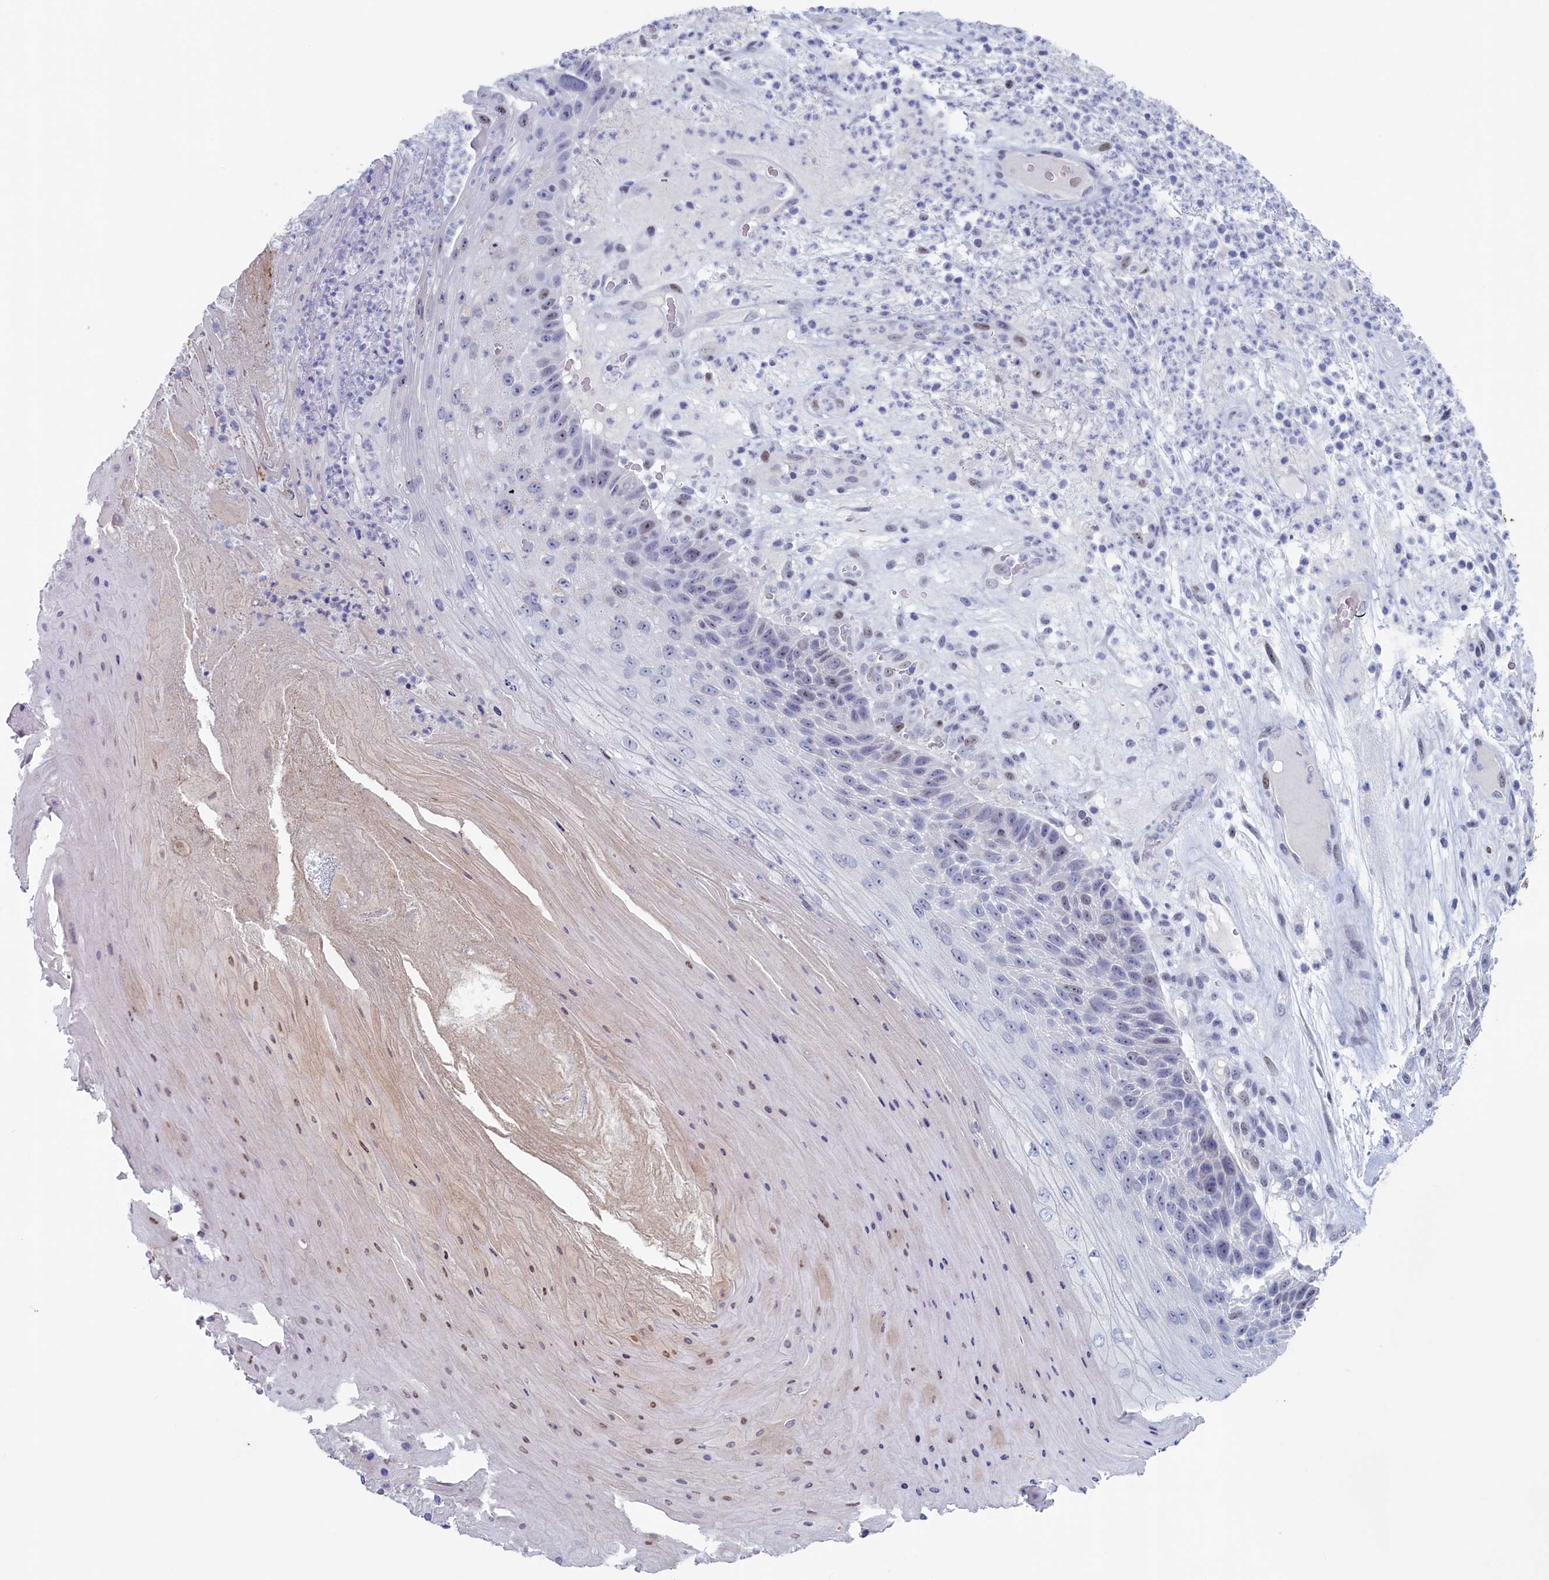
{"staining": {"intensity": "weak", "quantity": "<25%", "location": "nuclear"}, "tissue": "skin cancer", "cell_type": "Tumor cells", "image_type": "cancer", "snomed": [{"axis": "morphology", "description": "Squamous cell carcinoma, NOS"}, {"axis": "topography", "description": "Skin"}], "caption": "This is a image of IHC staining of skin squamous cell carcinoma, which shows no staining in tumor cells.", "gene": "WDR76", "patient": {"sex": "female", "age": 88}}